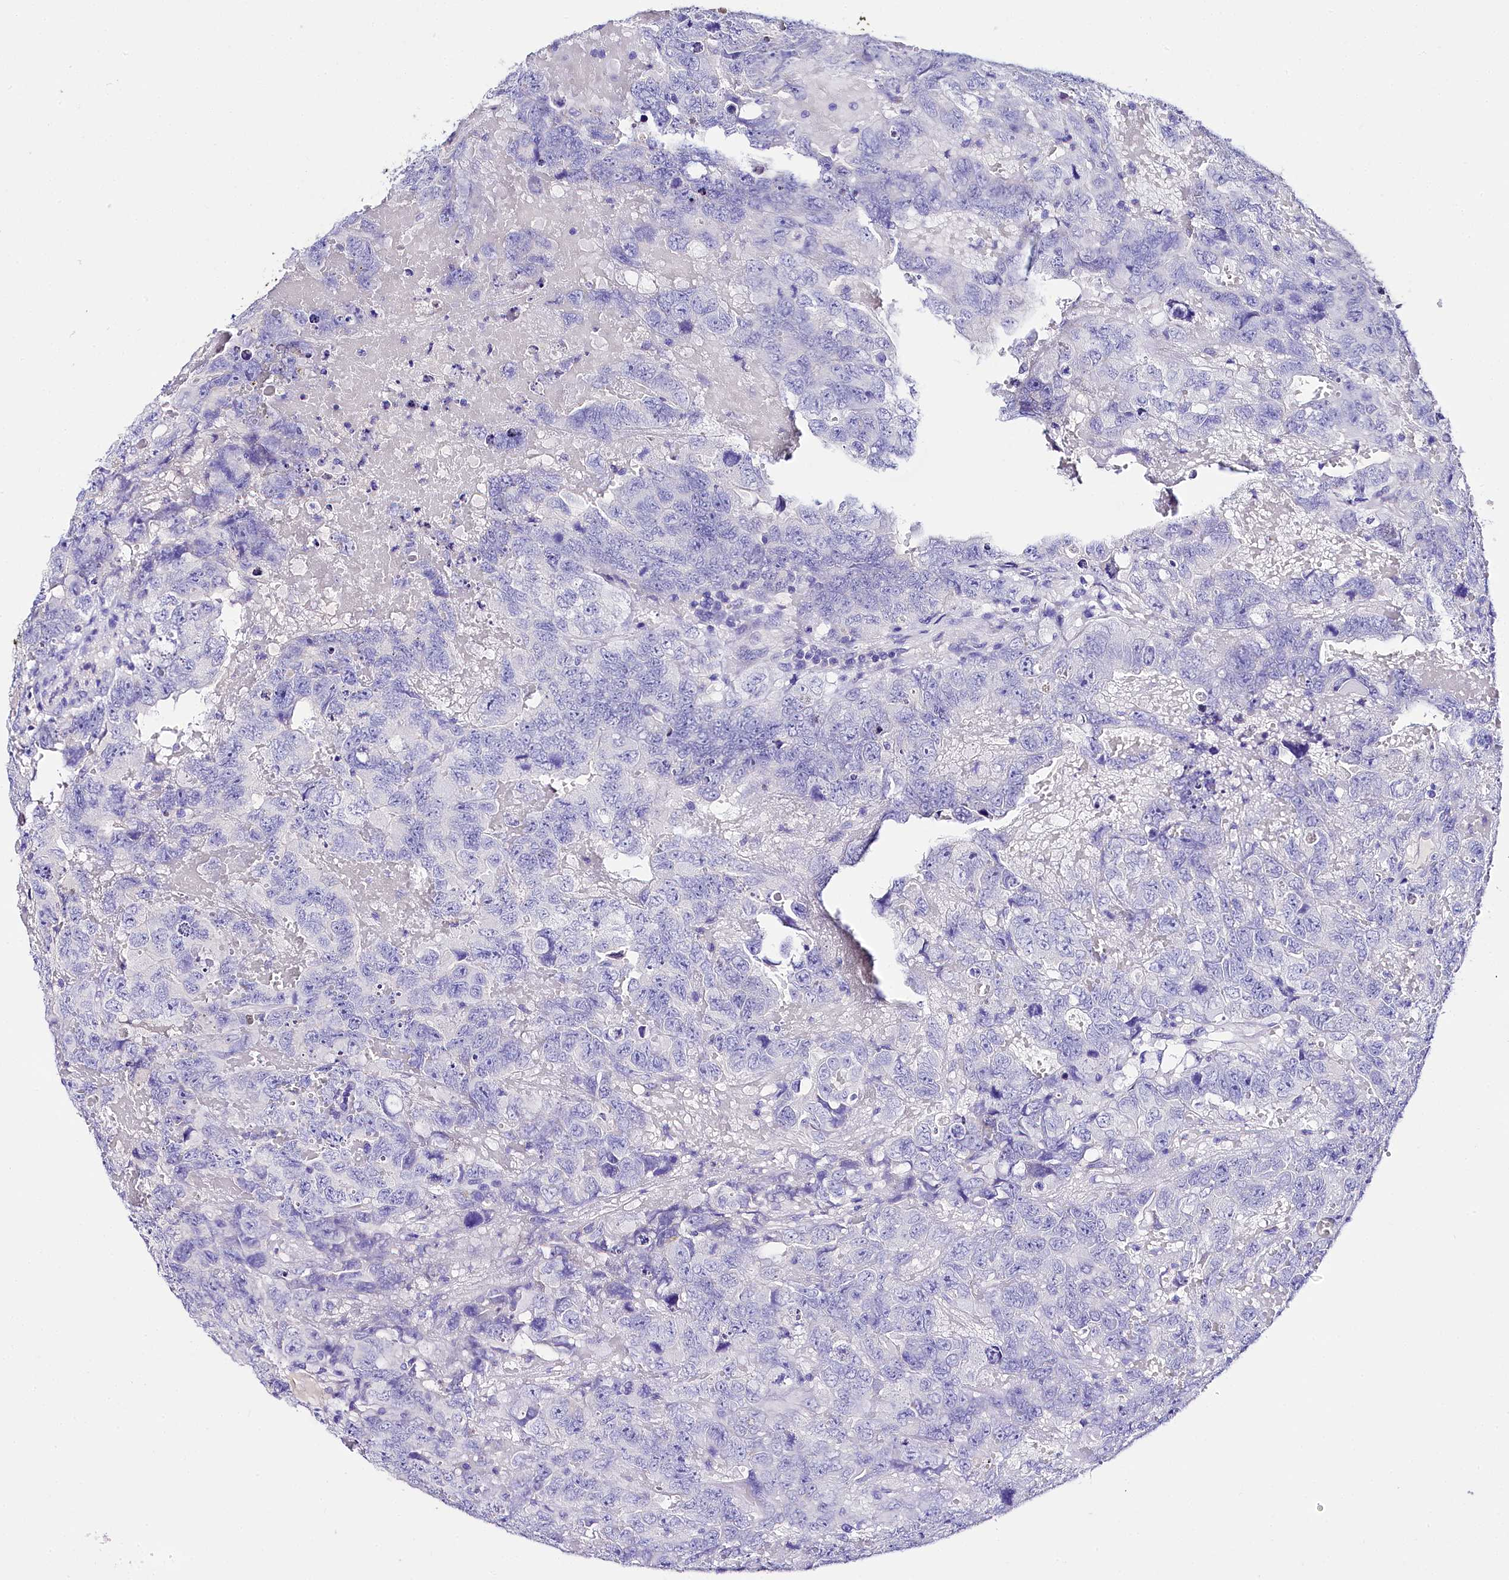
{"staining": {"intensity": "negative", "quantity": "none", "location": "none"}, "tissue": "testis cancer", "cell_type": "Tumor cells", "image_type": "cancer", "snomed": [{"axis": "morphology", "description": "Carcinoma, Embryonal, NOS"}, {"axis": "topography", "description": "Testis"}], "caption": "A high-resolution image shows immunohistochemistry staining of embryonal carcinoma (testis), which demonstrates no significant staining in tumor cells.", "gene": "A2ML1", "patient": {"sex": "male", "age": 45}}